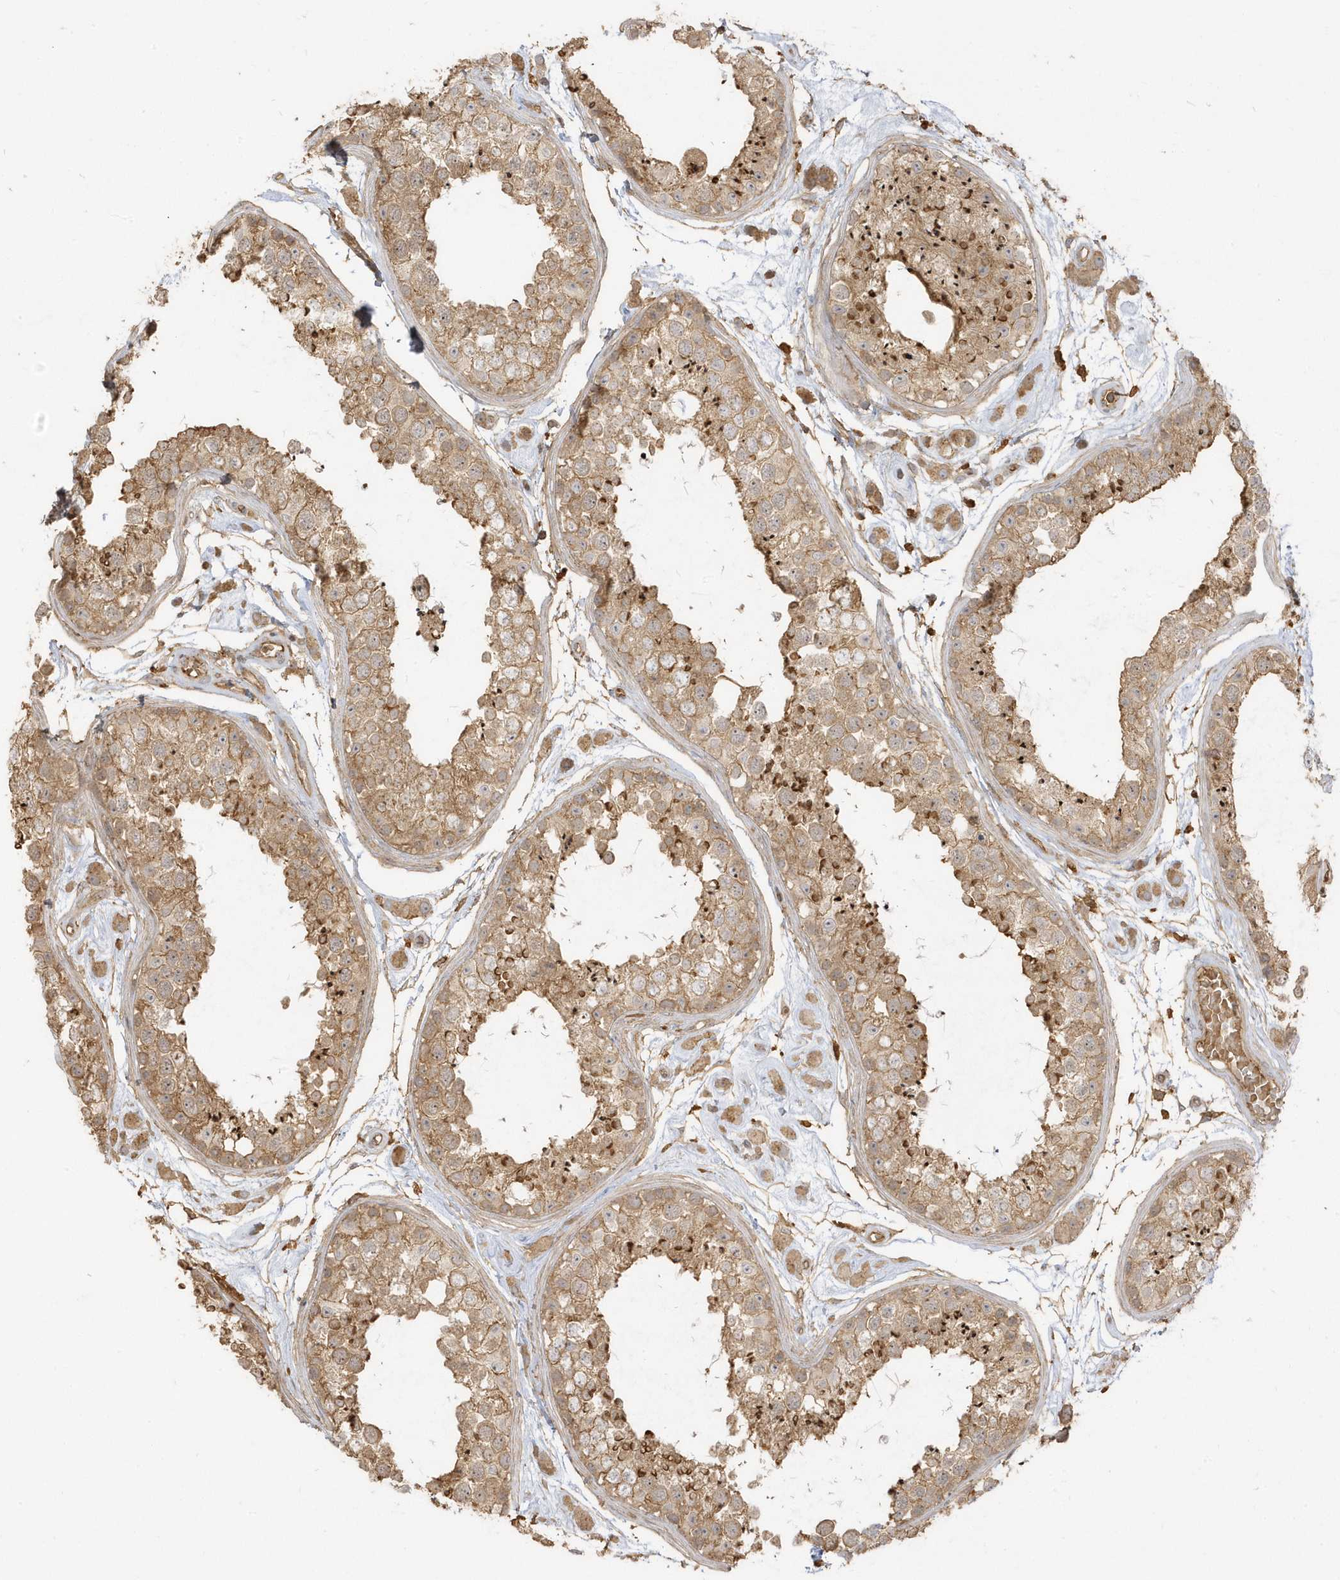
{"staining": {"intensity": "moderate", "quantity": ">75%", "location": "cytoplasmic/membranous"}, "tissue": "testis", "cell_type": "Cells in seminiferous ducts", "image_type": "normal", "snomed": [{"axis": "morphology", "description": "Normal tissue, NOS"}, {"axis": "topography", "description": "Testis"}], "caption": "DAB immunohistochemical staining of unremarkable testis reveals moderate cytoplasmic/membranous protein expression in approximately >75% of cells in seminiferous ducts. Using DAB (3,3'-diaminobenzidine) (brown) and hematoxylin (blue) stains, captured at high magnification using brightfield microscopy.", "gene": "ZBTB8A", "patient": {"sex": "male", "age": 25}}